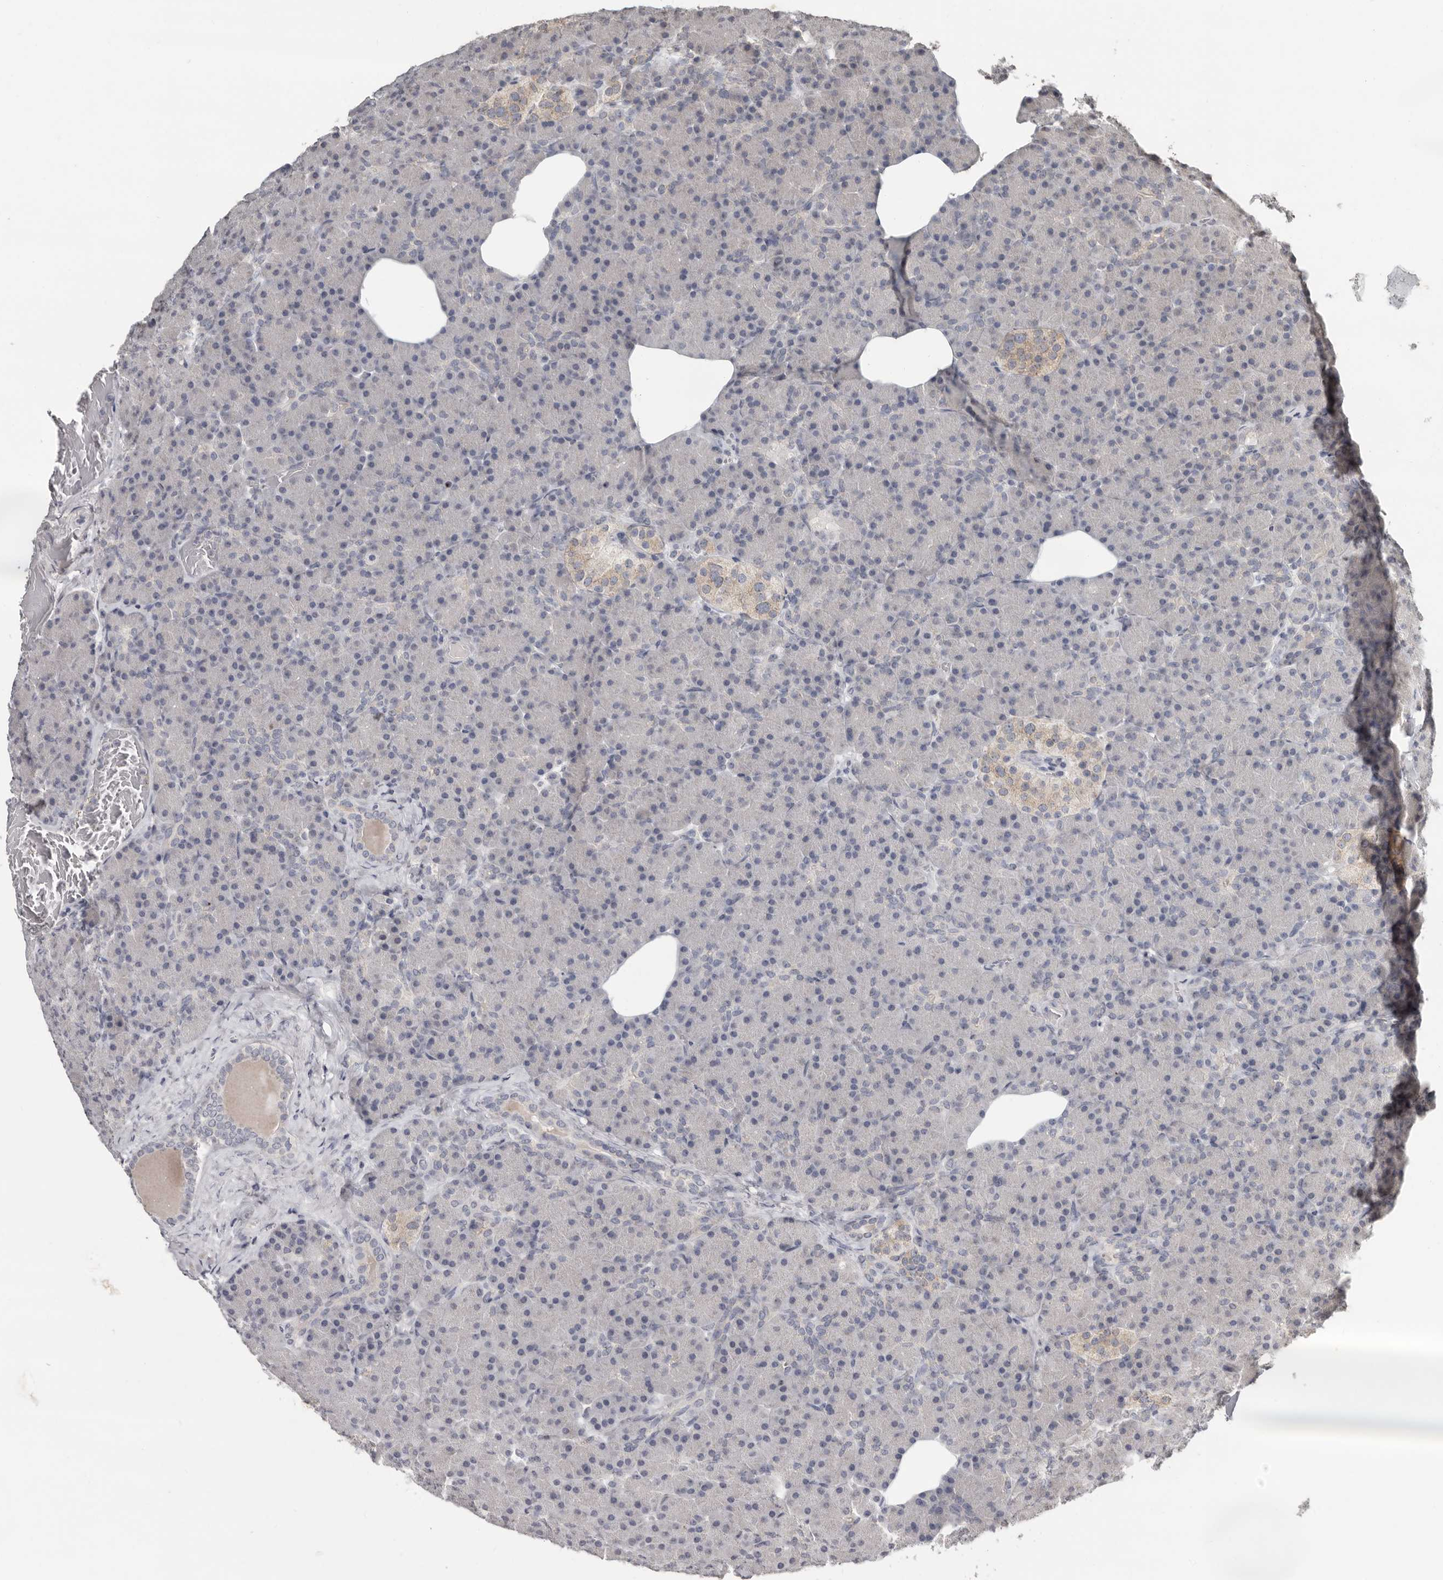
{"staining": {"intensity": "negative", "quantity": "none", "location": "none"}, "tissue": "pancreas", "cell_type": "Exocrine glandular cells", "image_type": "normal", "snomed": [{"axis": "morphology", "description": "Normal tissue, NOS"}, {"axis": "topography", "description": "Pancreas"}], "caption": "A high-resolution photomicrograph shows IHC staining of normal pancreas, which displays no significant positivity in exocrine glandular cells. (Stains: DAB IHC with hematoxylin counter stain, Microscopy: brightfield microscopy at high magnification).", "gene": "LINGO2", "patient": {"sex": "female", "age": 43}}